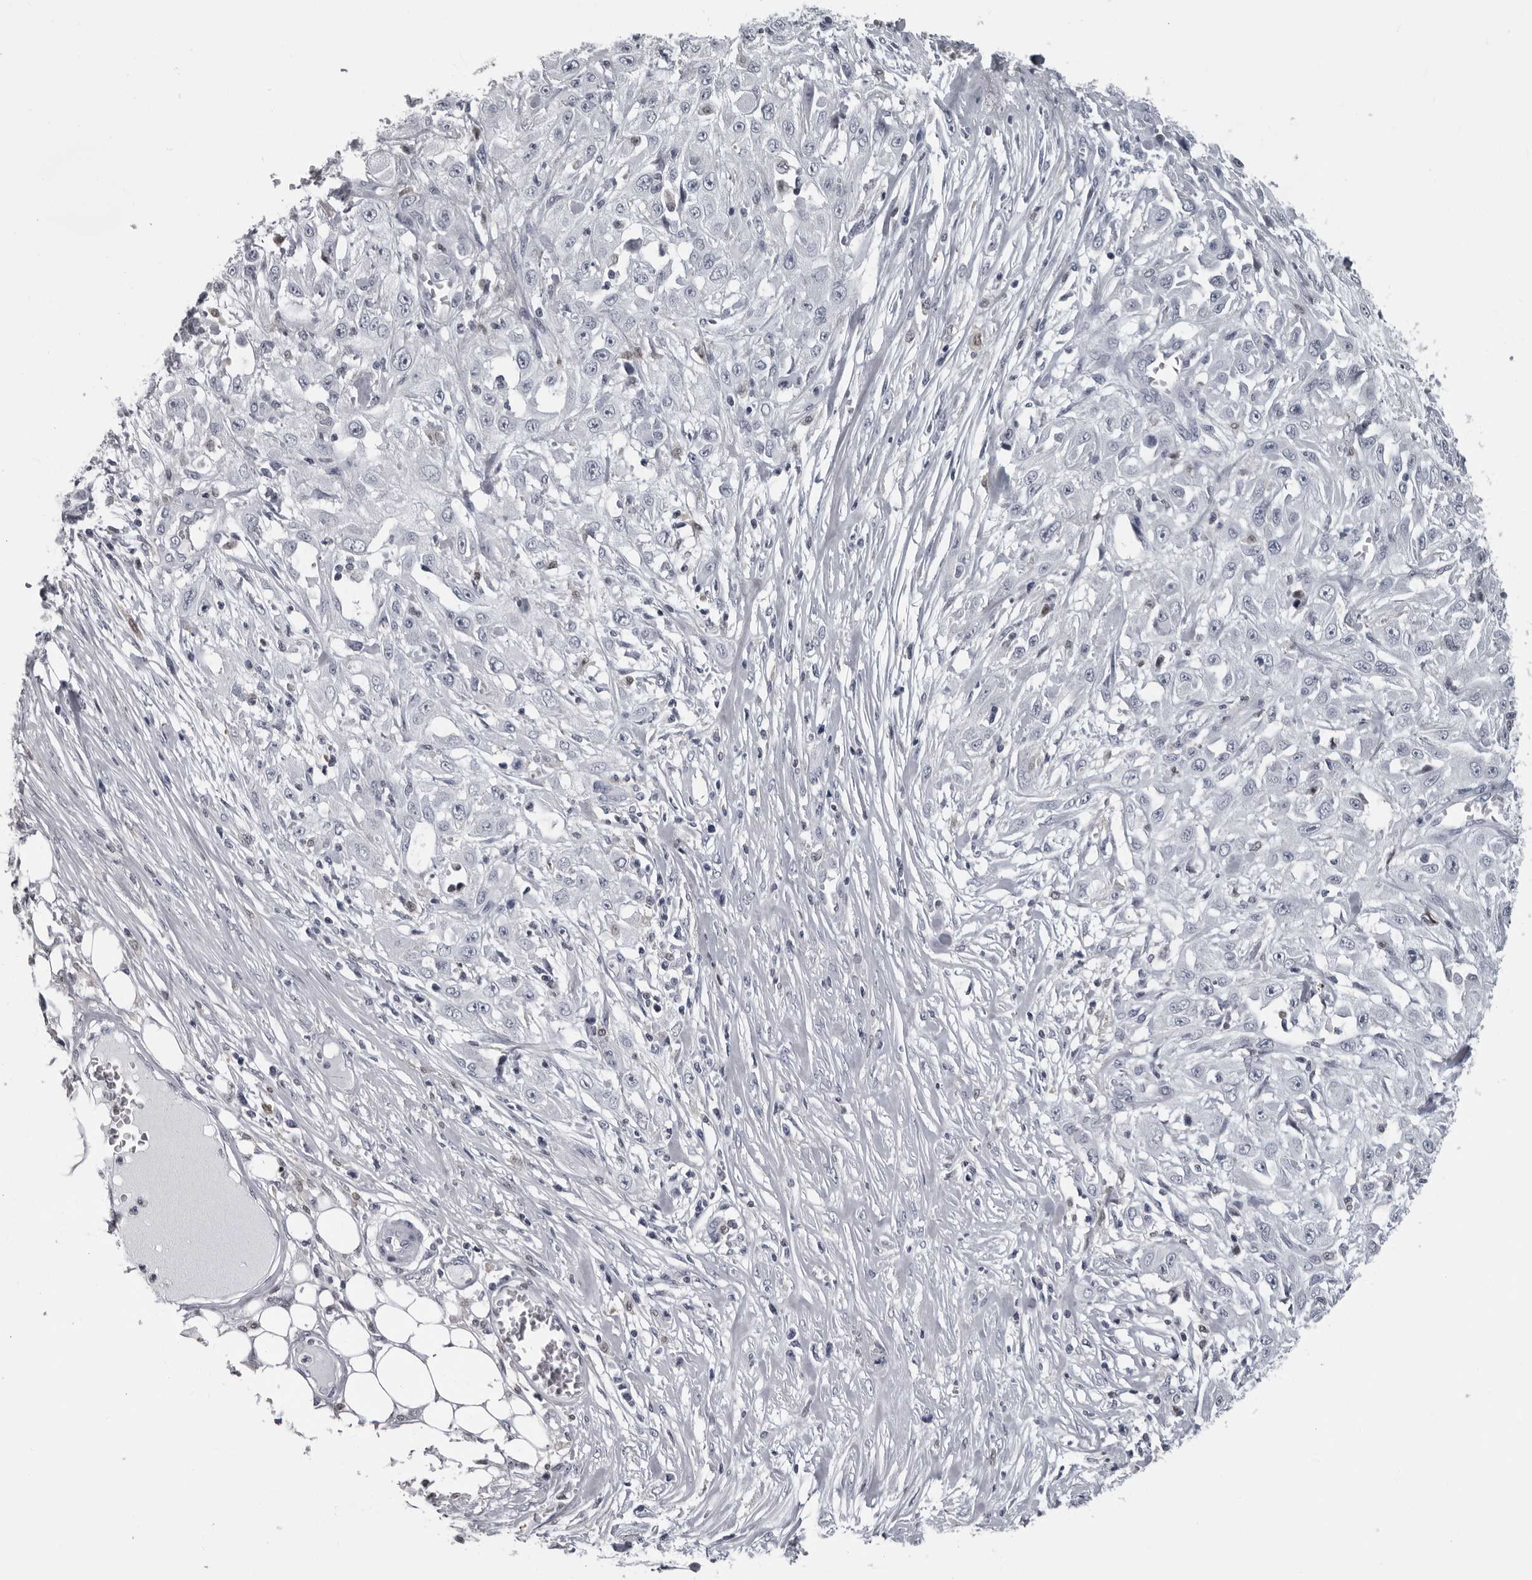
{"staining": {"intensity": "negative", "quantity": "none", "location": "none"}, "tissue": "skin cancer", "cell_type": "Tumor cells", "image_type": "cancer", "snomed": [{"axis": "morphology", "description": "Squamous cell carcinoma, NOS"}, {"axis": "morphology", "description": "Squamous cell carcinoma, metastatic, NOS"}, {"axis": "topography", "description": "Skin"}, {"axis": "topography", "description": "Lymph node"}], "caption": "Tumor cells show no significant positivity in skin cancer.", "gene": "LZIC", "patient": {"sex": "male", "age": 75}}